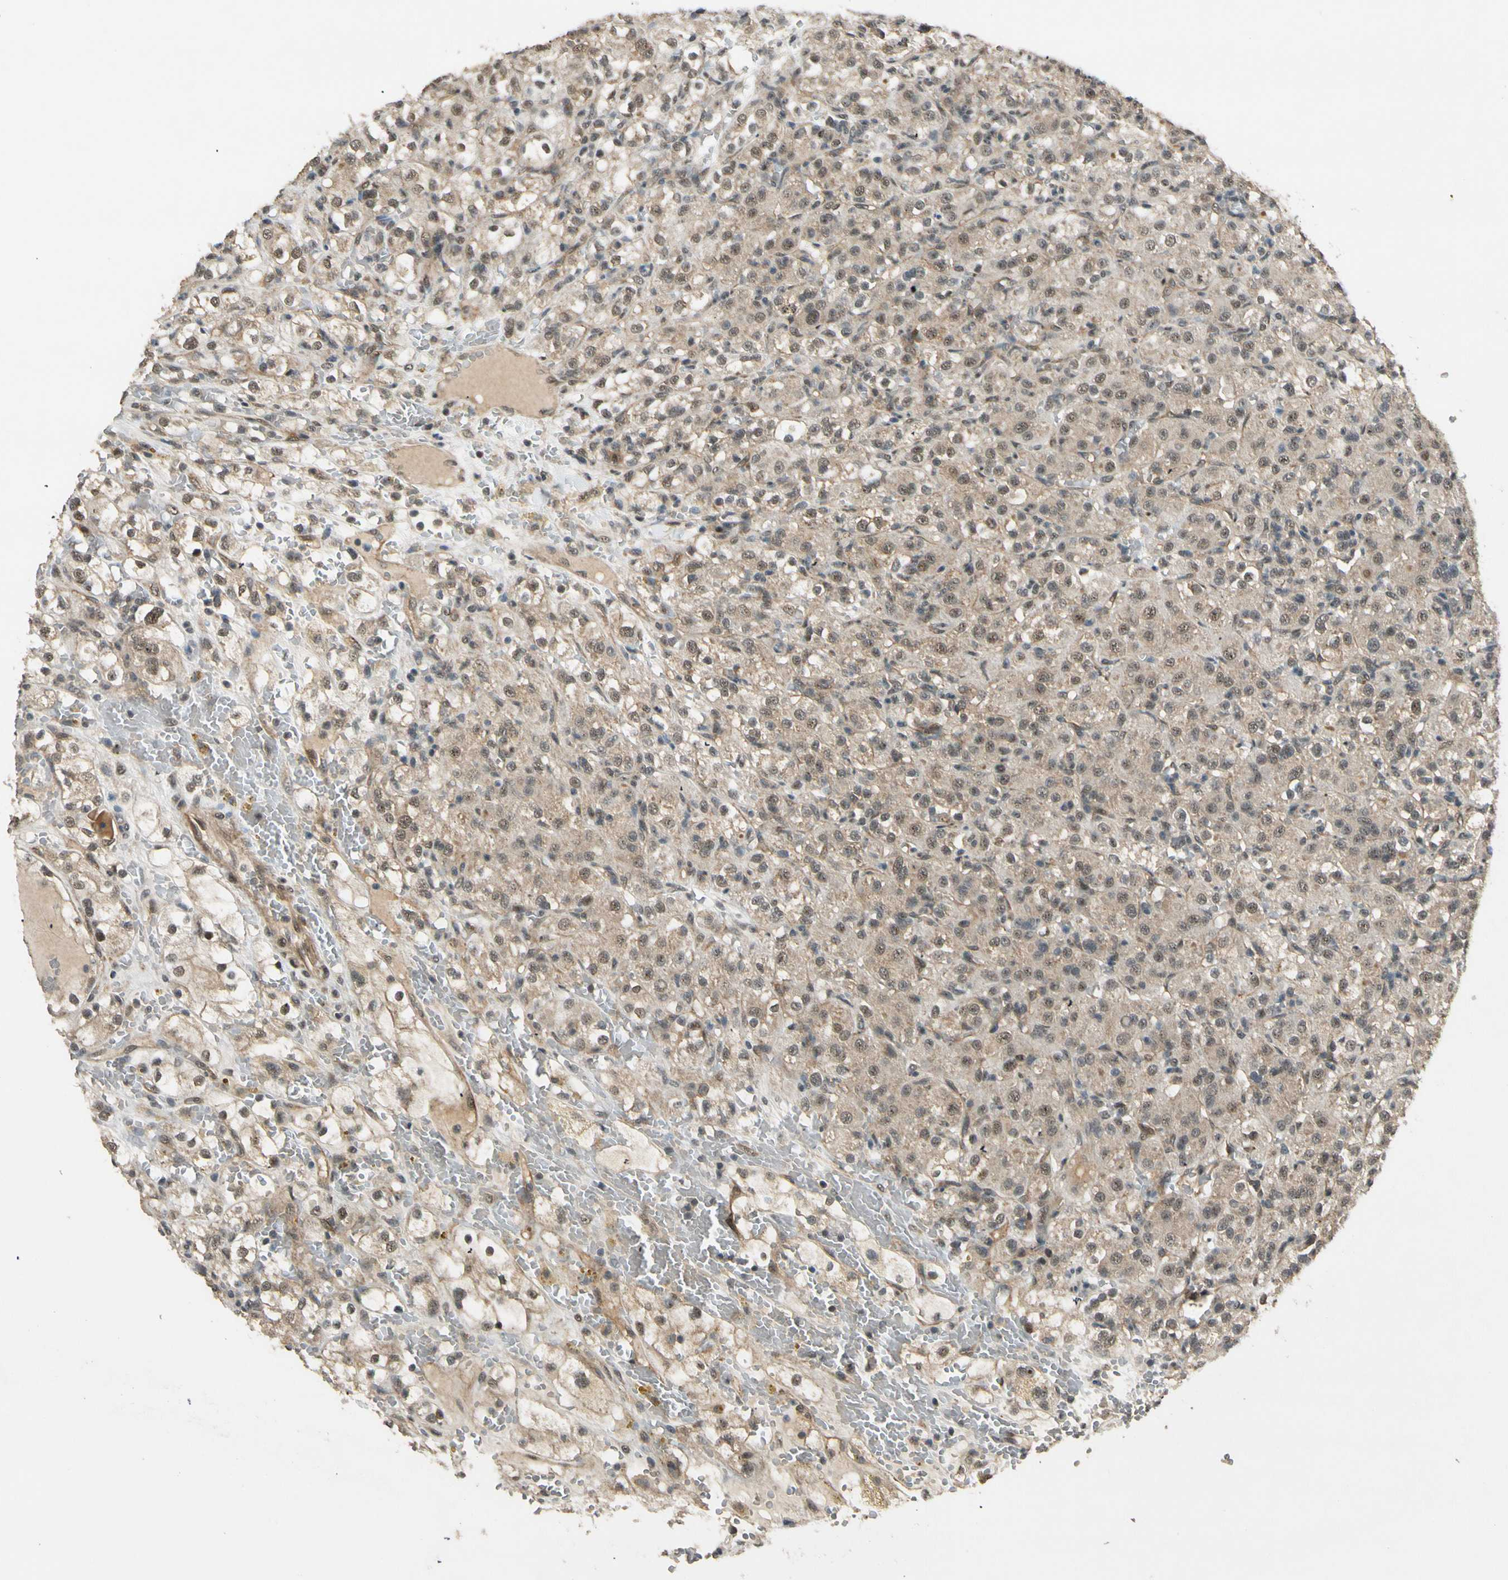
{"staining": {"intensity": "moderate", "quantity": ">75%", "location": "cytoplasmic/membranous,nuclear"}, "tissue": "renal cancer", "cell_type": "Tumor cells", "image_type": "cancer", "snomed": [{"axis": "morphology", "description": "Normal tissue, NOS"}, {"axis": "morphology", "description": "Adenocarcinoma, NOS"}, {"axis": "topography", "description": "Kidney"}], "caption": "DAB (3,3'-diaminobenzidine) immunohistochemical staining of human renal adenocarcinoma displays moderate cytoplasmic/membranous and nuclear protein staining in approximately >75% of tumor cells. (DAB IHC with brightfield microscopy, high magnification).", "gene": "MCPH1", "patient": {"sex": "male", "age": 61}}